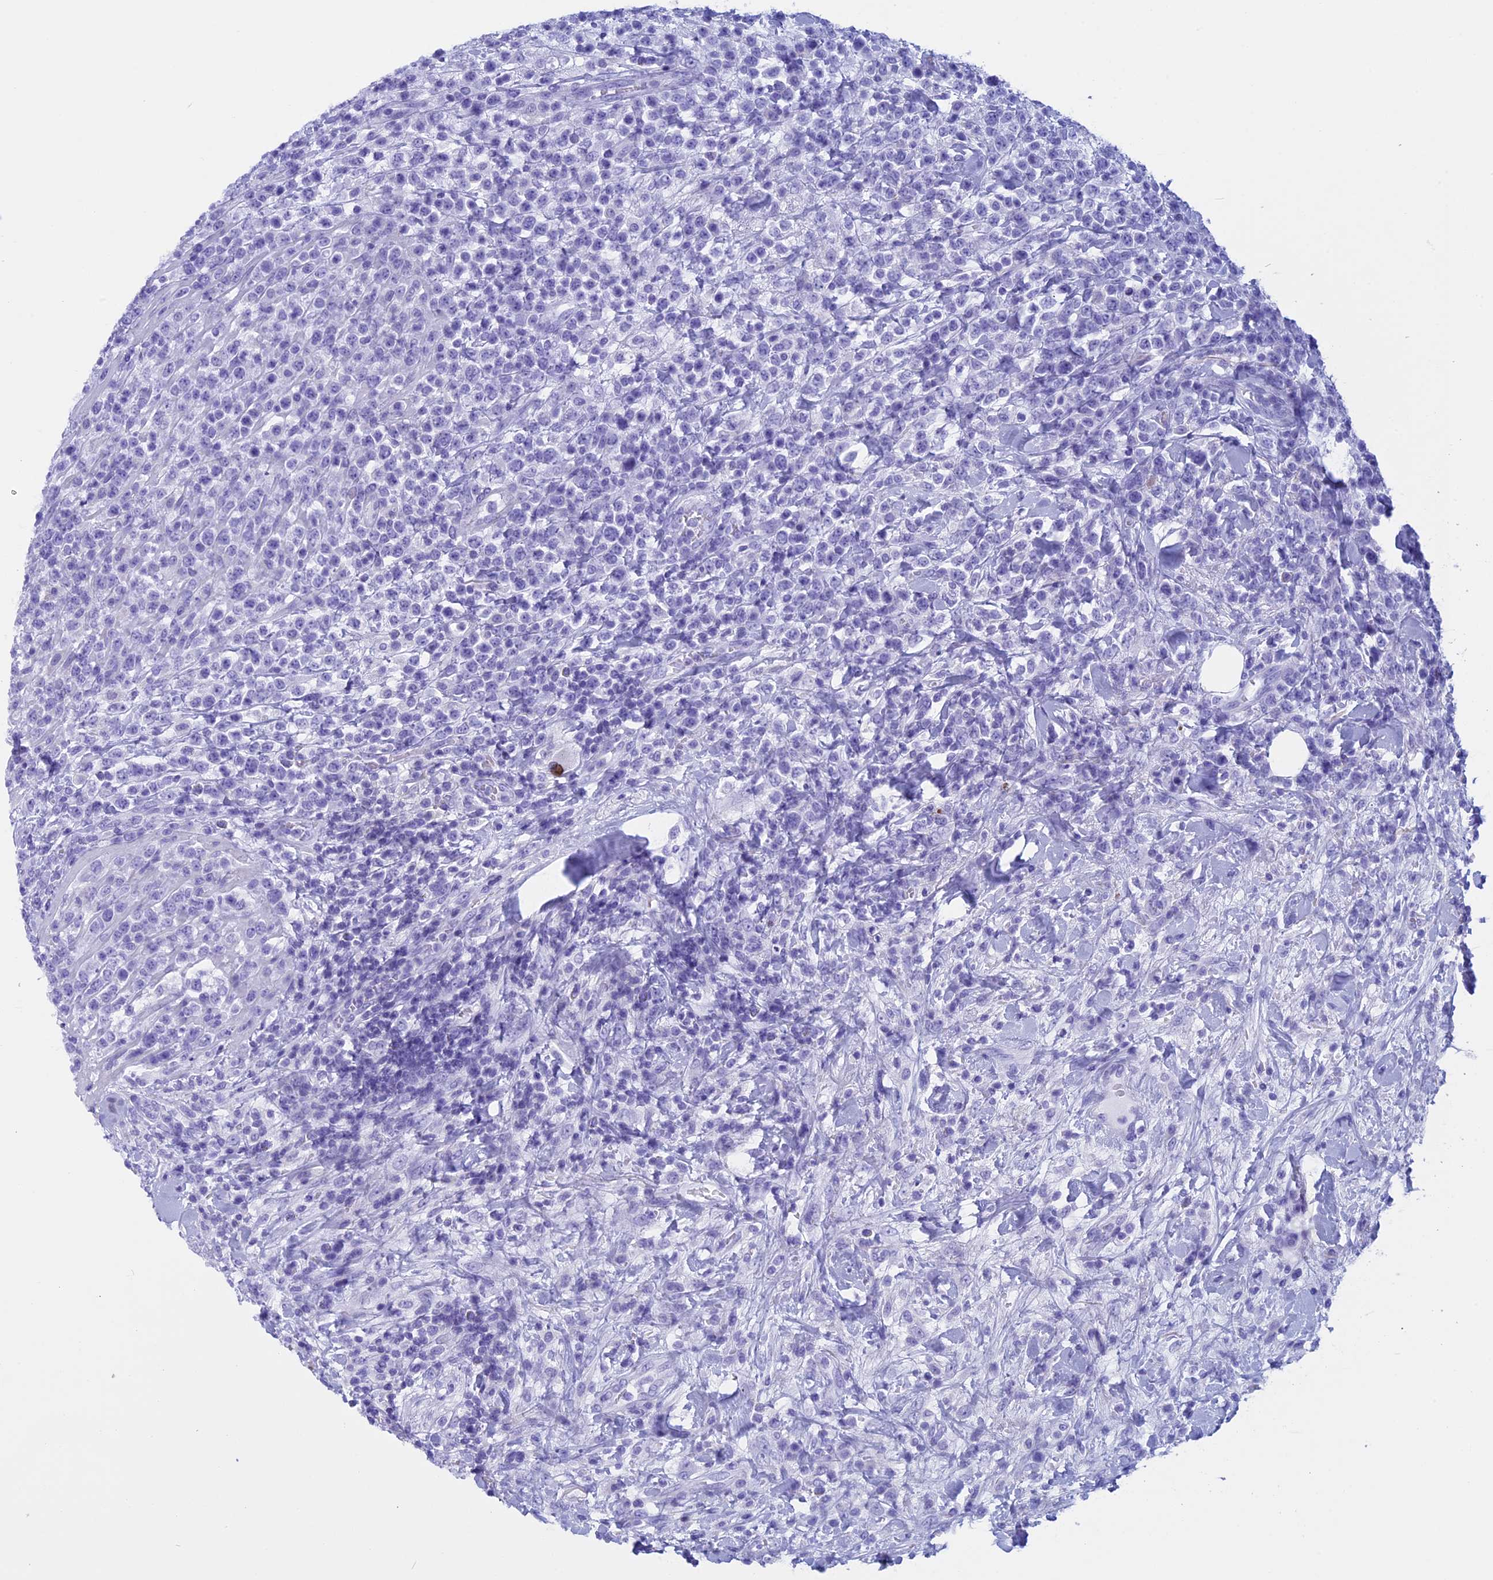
{"staining": {"intensity": "negative", "quantity": "none", "location": "none"}, "tissue": "lymphoma", "cell_type": "Tumor cells", "image_type": "cancer", "snomed": [{"axis": "morphology", "description": "Malignant lymphoma, non-Hodgkin's type, High grade"}, {"axis": "topography", "description": "Colon"}], "caption": "DAB (3,3'-diaminobenzidine) immunohistochemical staining of human malignant lymphoma, non-Hodgkin's type (high-grade) shows no significant expression in tumor cells.", "gene": "FAM169A", "patient": {"sex": "female", "age": 53}}